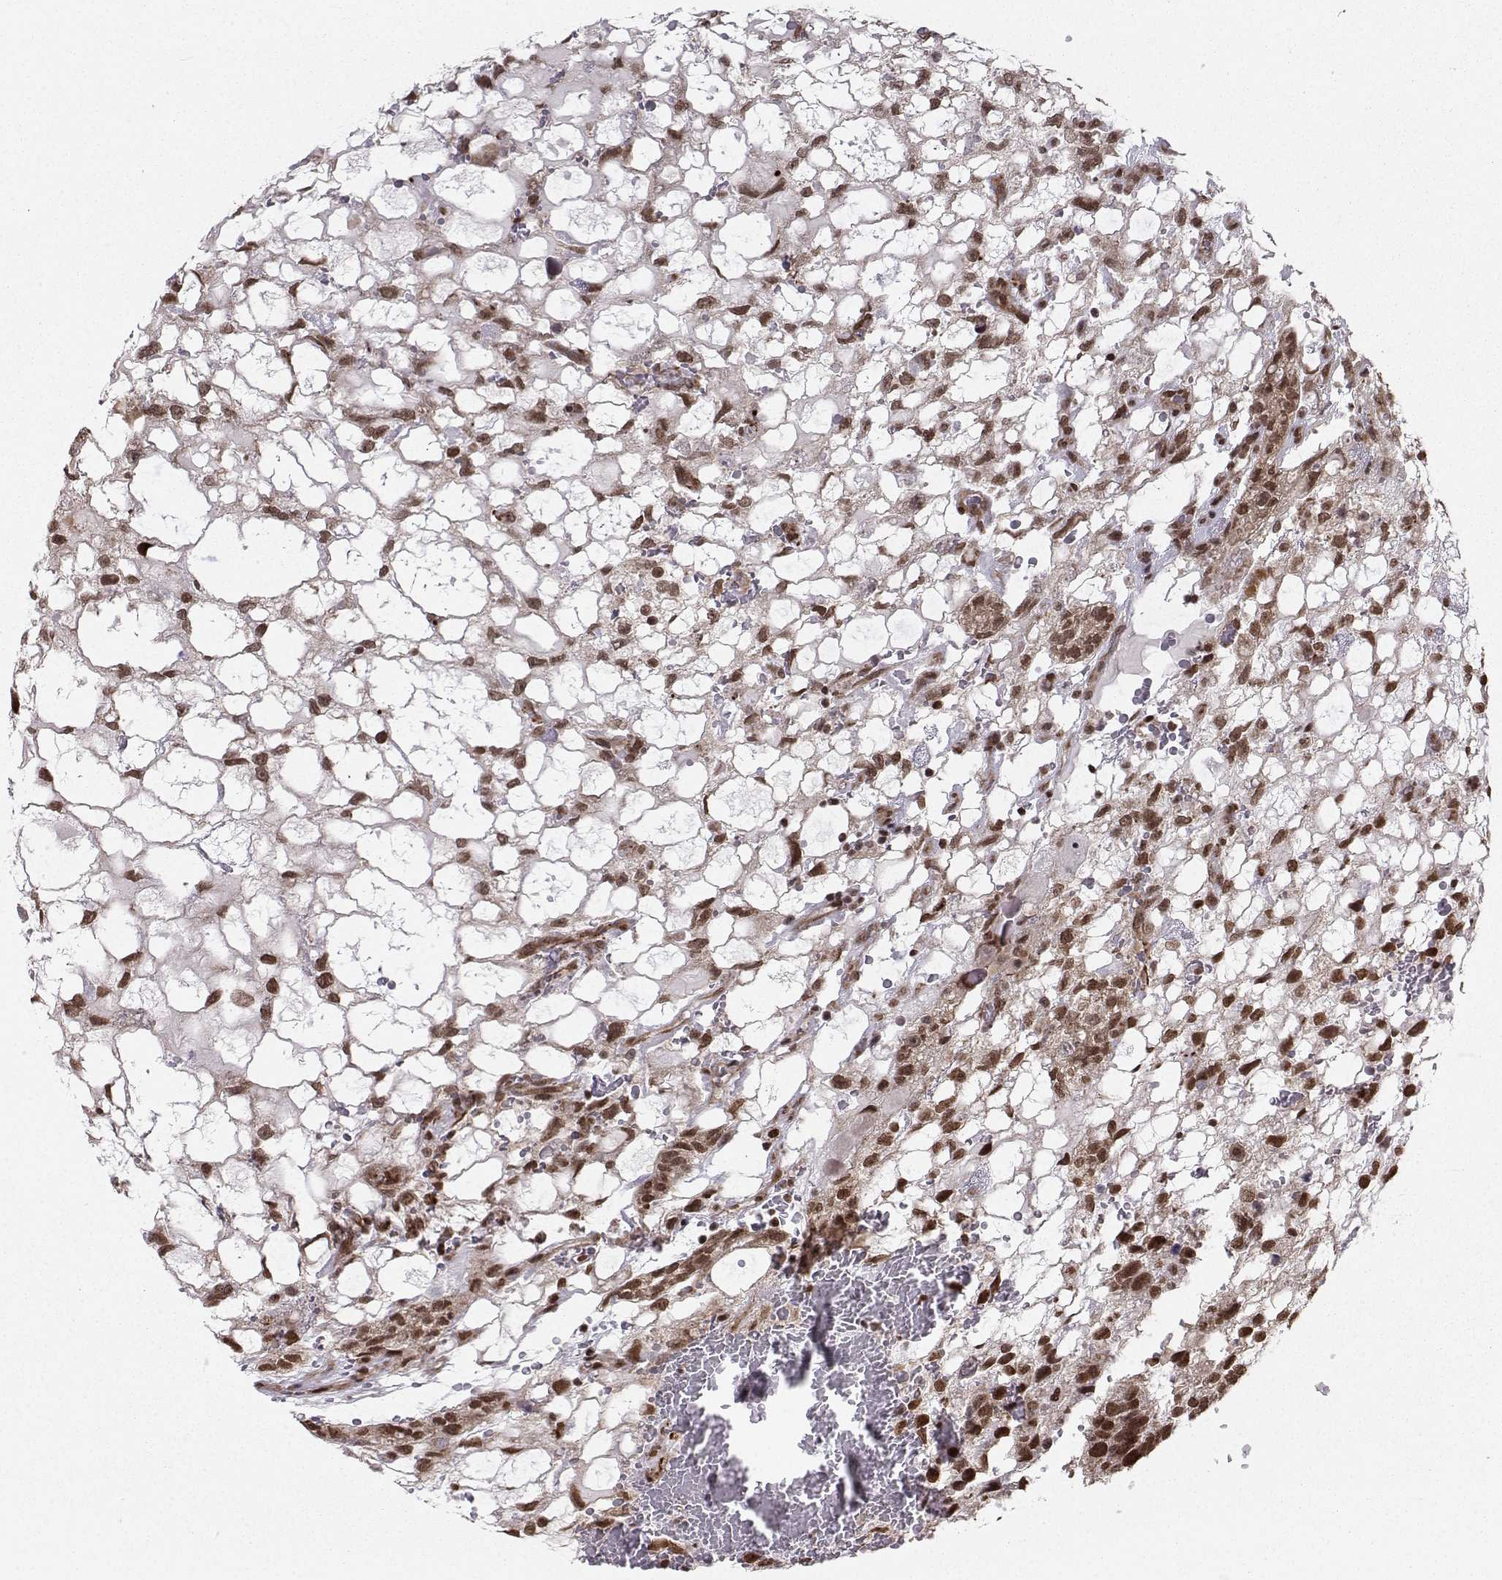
{"staining": {"intensity": "strong", "quantity": ">75%", "location": "nuclear"}, "tissue": "testis cancer", "cell_type": "Tumor cells", "image_type": "cancer", "snomed": [{"axis": "morphology", "description": "Normal tissue, NOS"}, {"axis": "morphology", "description": "Carcinoma, Embryonal, NOS"}, {"axis": "topography", "description": "Testis"}, {"axis": "topography", "description": "Epididymis"}], "caption": "Strong nuclear protein positivity is identified in about >75% of tumor cells in testis cancer (embryonal carcinoma).", "gene": "PKN2", "patient": {"sex": "male", "age": 32}}